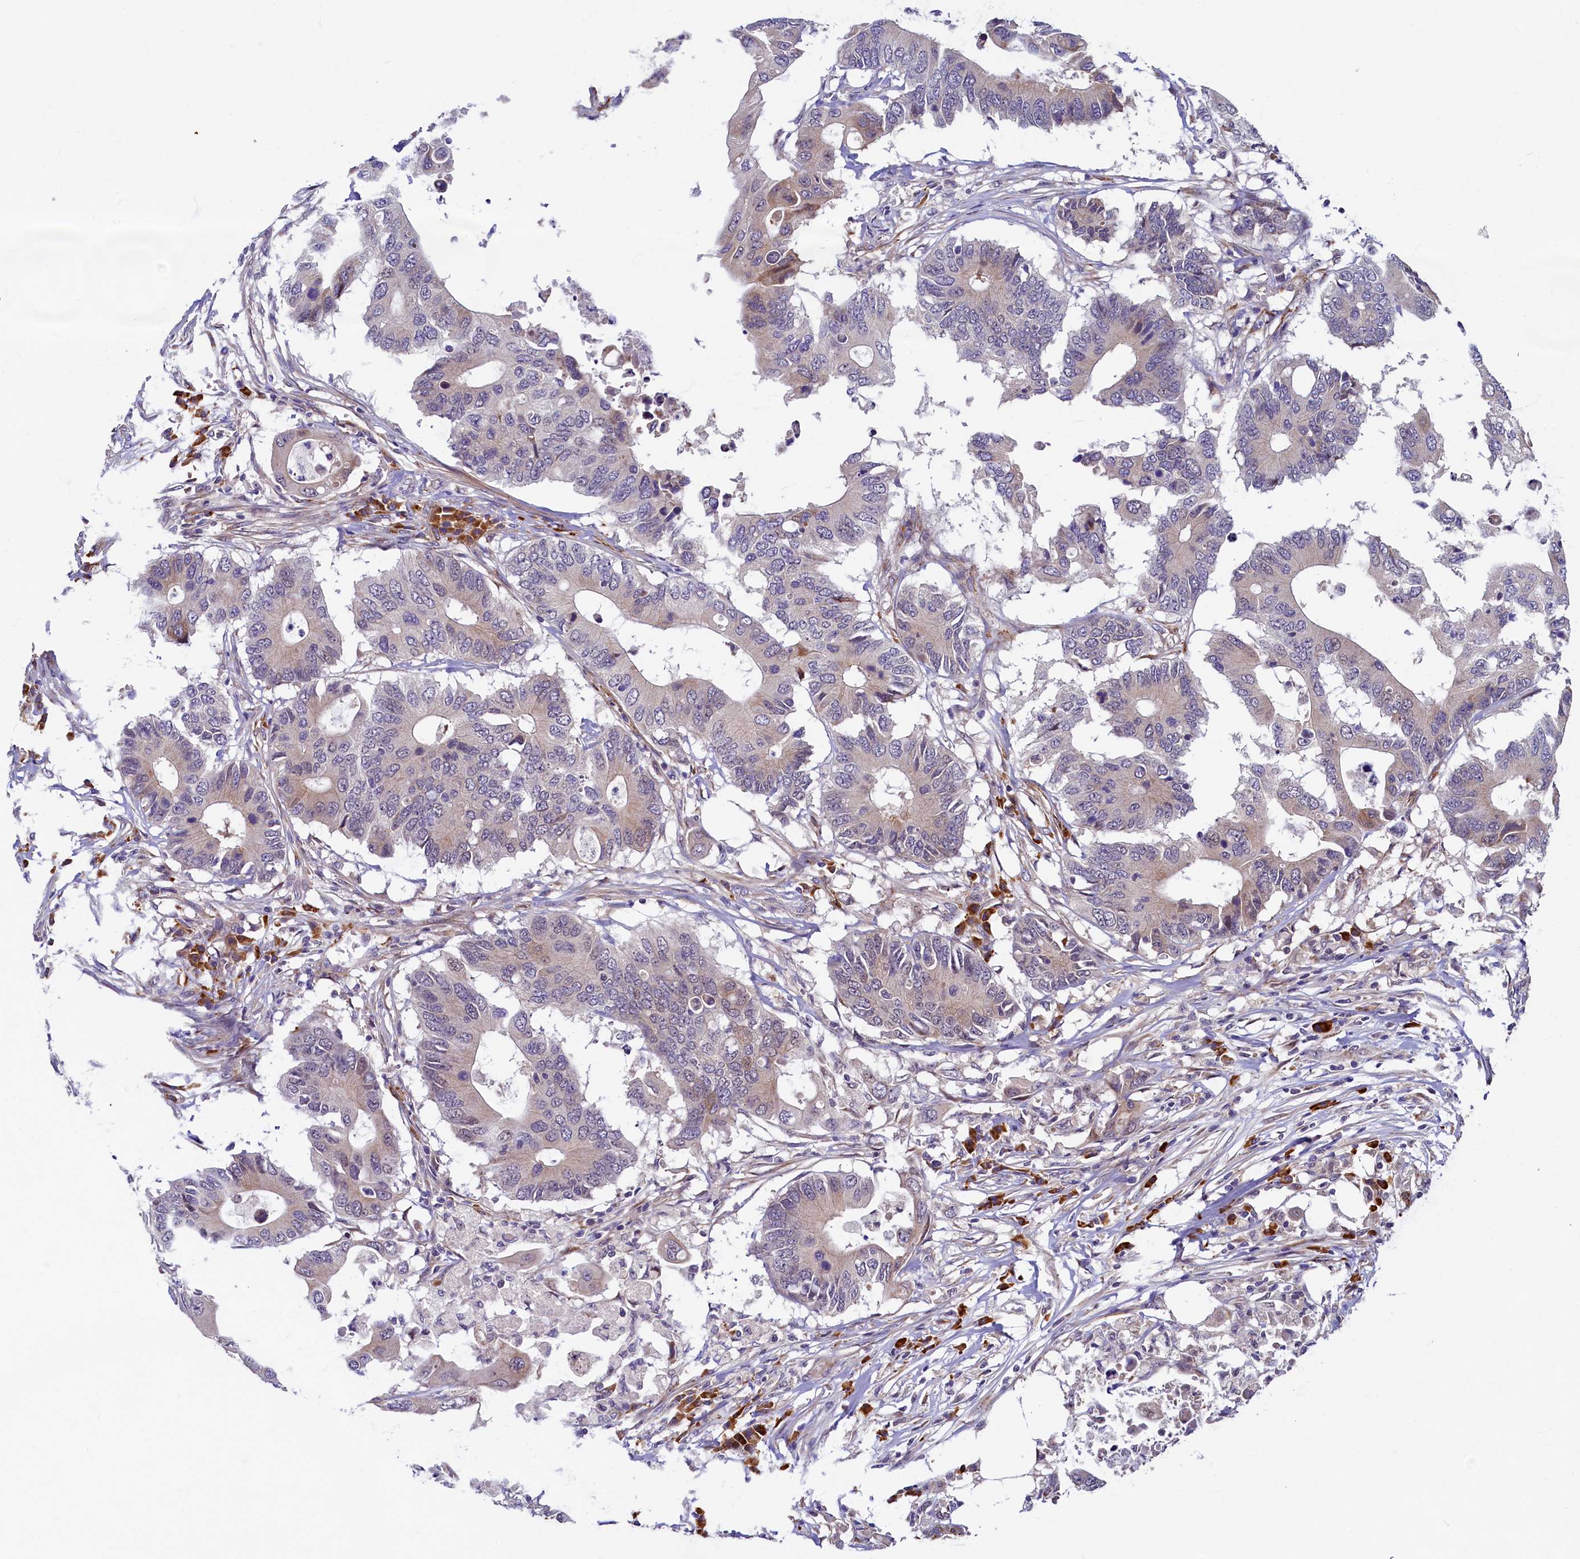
{"staining": {"intensity": "negative", "quantity": "none", "location": "none"}, "tissue": "colorectal cancer", "cell_type": "Tumor cells", "image_type": "cancer", "snomed": [{"axis": "morphology", "description": "Adenocarcinoma, NOS"}, {"axis": "topography", "description": "Colon"}], "caption": "Immunohistochemistry (IHC) histopathology image of colorectal cancer stained for a protein (brown), which reveals no staining in tumor cells. Nuclei are stained in blue.", "gene": "SLC16A14", "patient": {"sex": "male", "age": 71}}